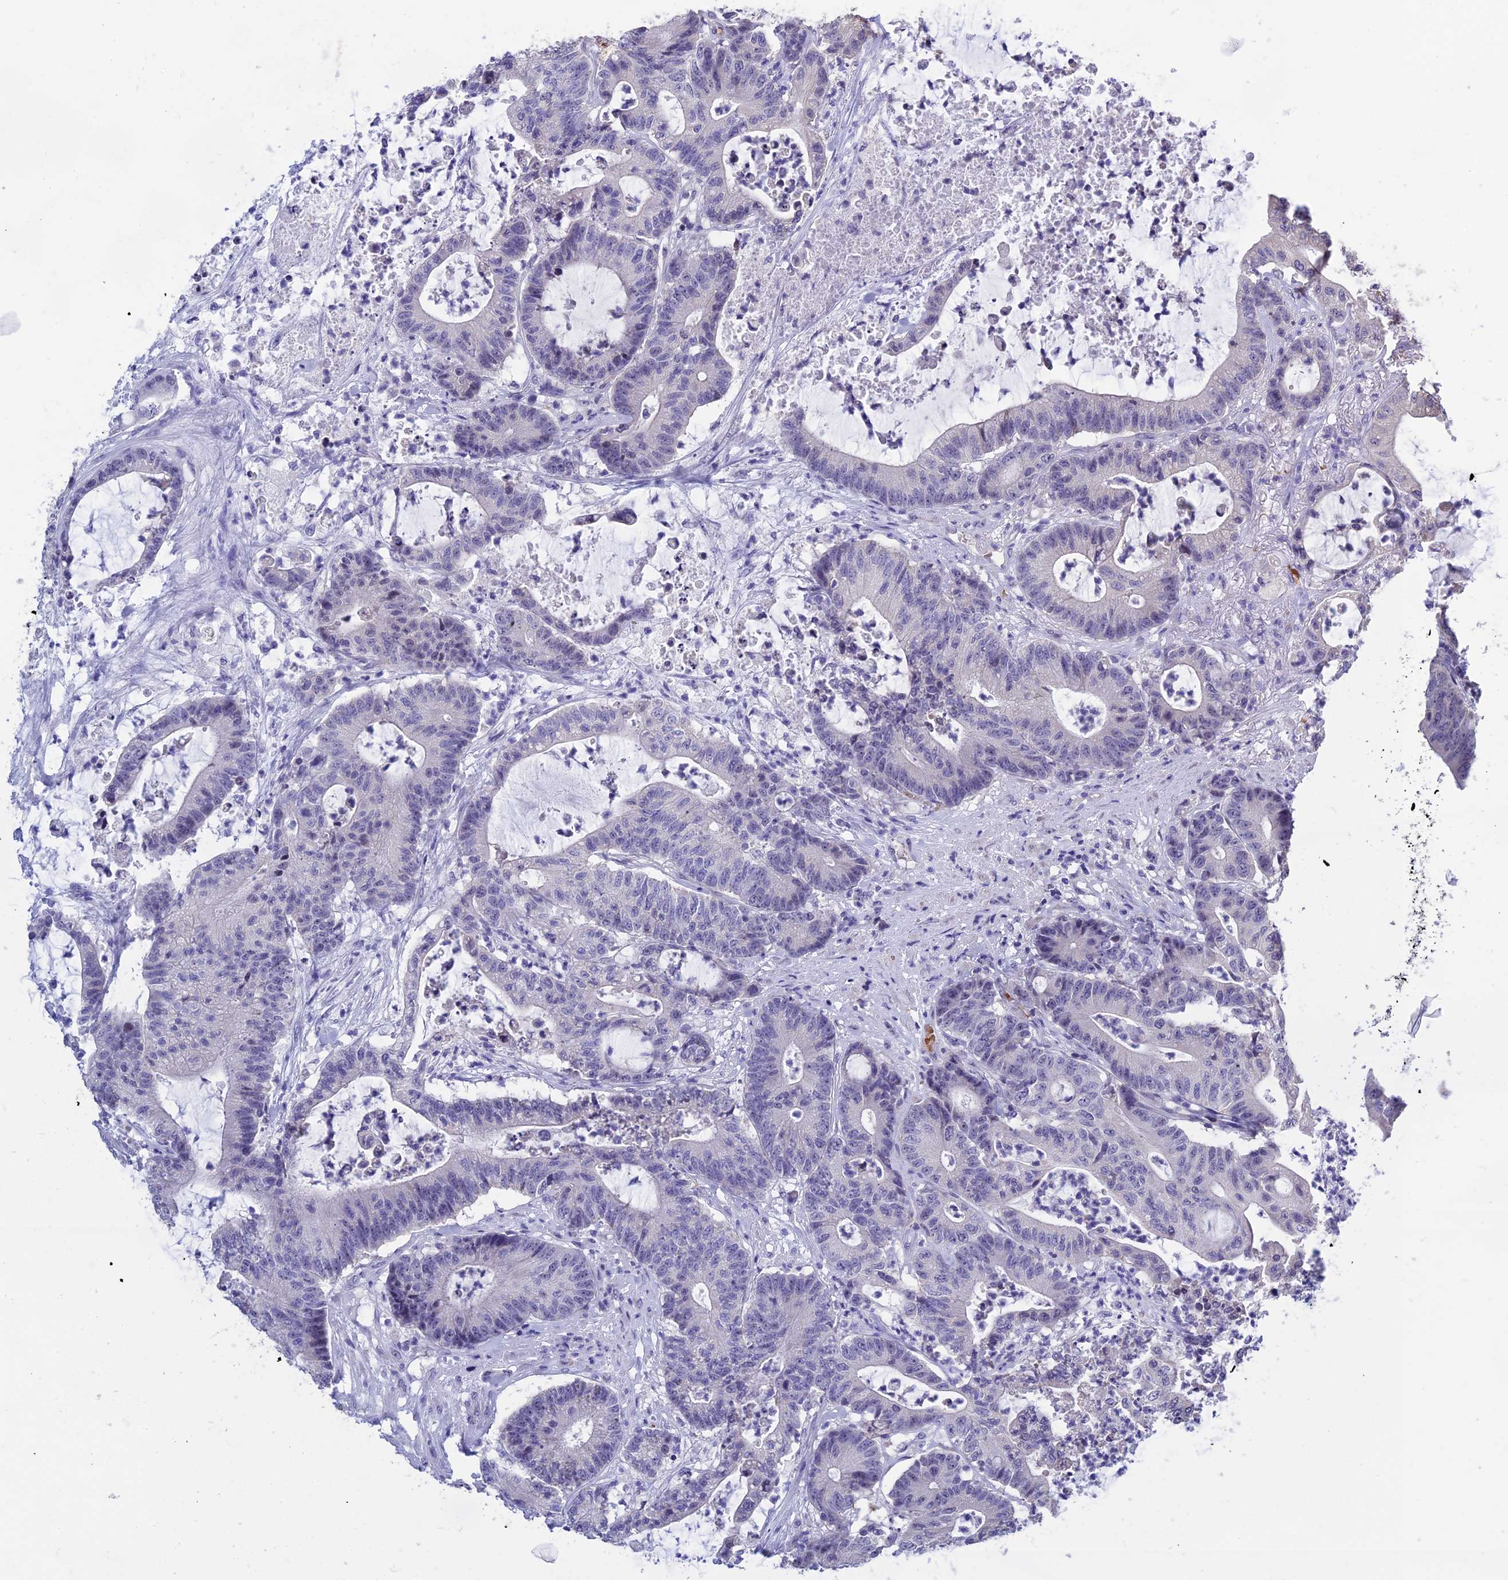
{"staining": {"intensity": "negative", "quantity": "none", "location": "none"}, "tissue": "colorectal cancer", "cell_type": "Tumor cells", "image_type": "cancer", "snomed": [{"axis": "morphology", "description": "Adenocarcinoma, NOS"}, {"axis": "topography", "description": "Colon"}], "caption": "High magnification brightfield microscopy of colorectal adenocarcinoma stained with DAB (3,3'-diaminobenzidine) (brown) and counterstained with hematoxylin (blue): tumor cells show no significant staining.", "gene": "KNOP1", "patient": {"sex": "female", "age": 84}}